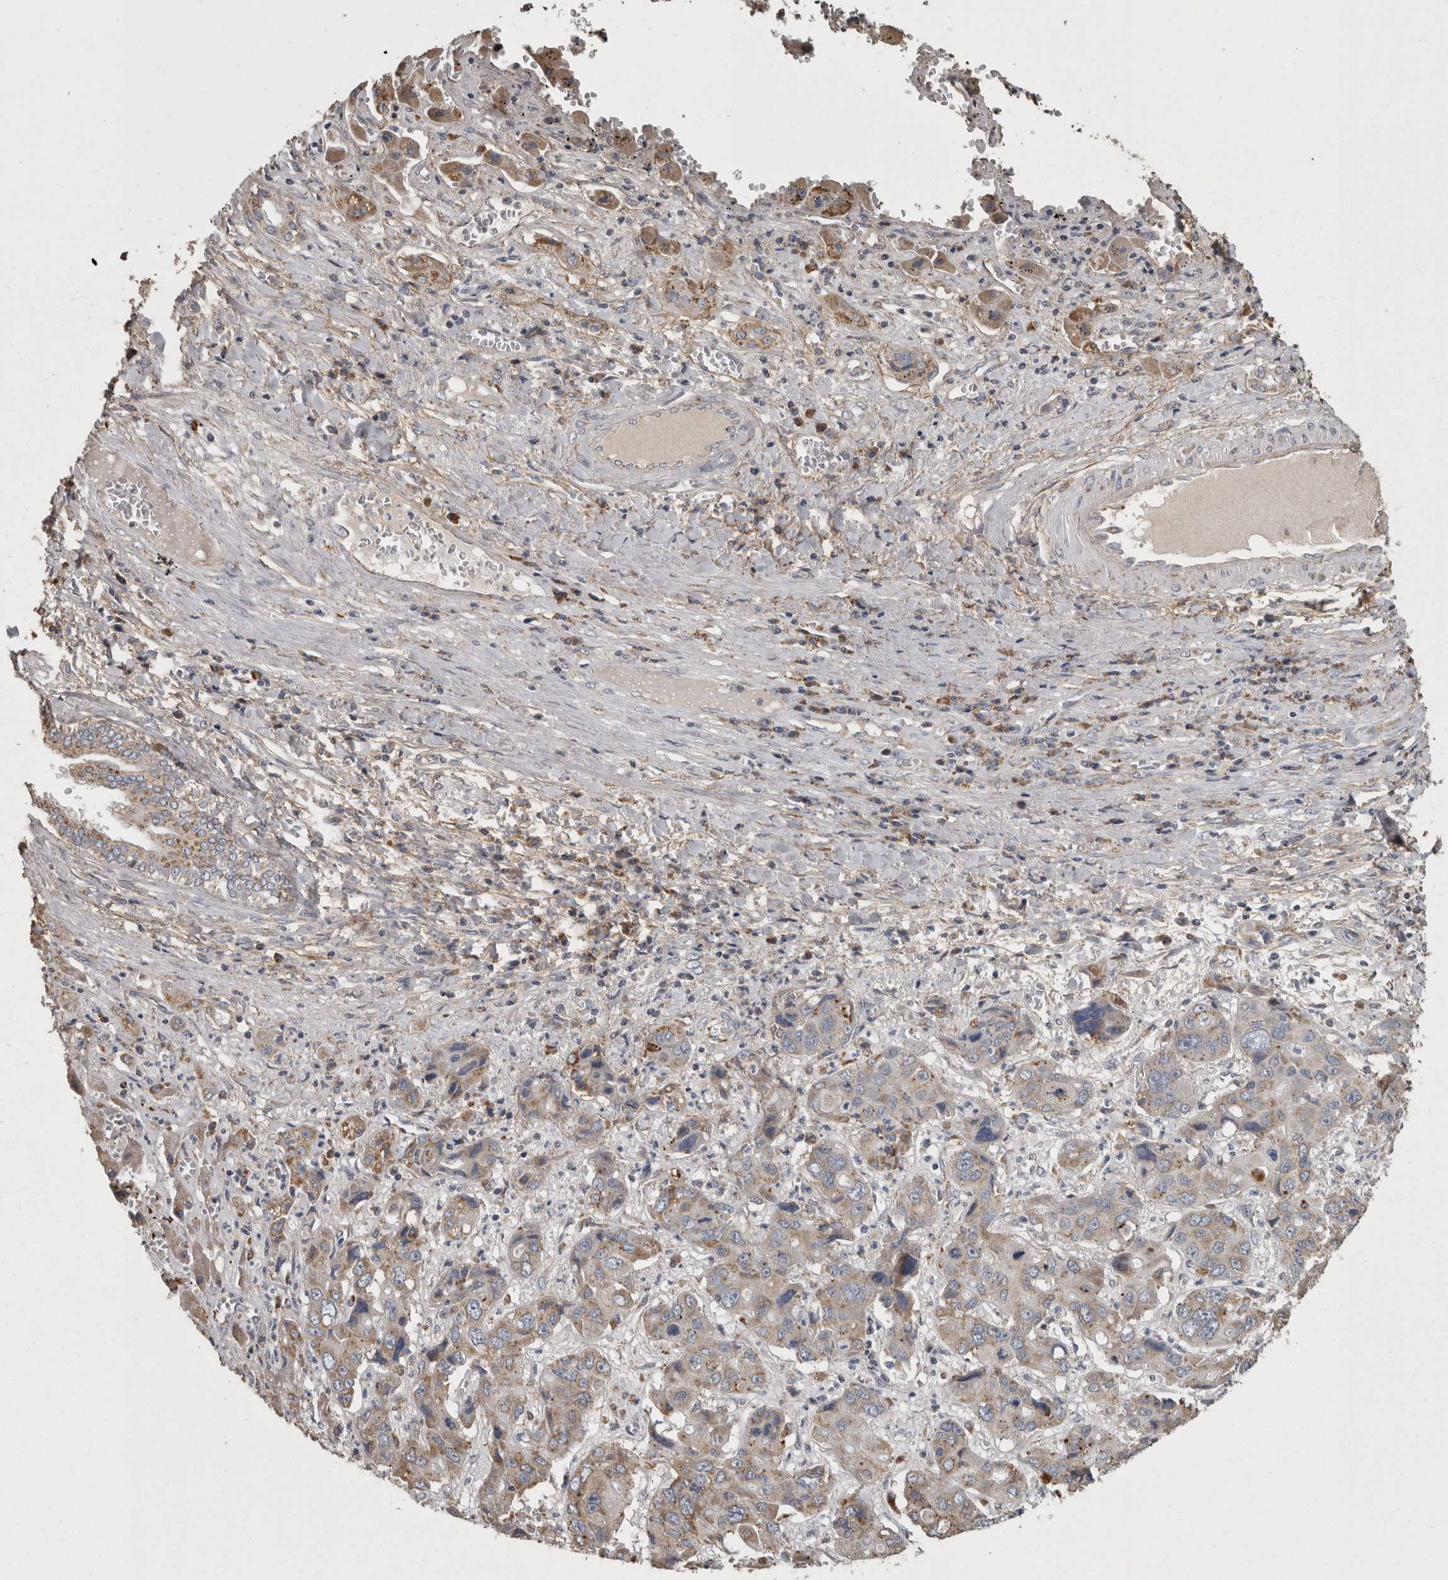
{"staining": {"intensity": "weak", "quantity": "25%-75%", "location": "cytoplasmic/membranous"}, "tissue": "liver cancer", "cell_type": "Tumor cells", "image_type": "cancer", "snomed": [{"axis": "morphology", "description": "Cholangiocarcinoma"}, {"axis": "topography", "description": "Liver"}], "caption": "Protein staining exhibits weak cytoplasmic/membranous positivity in approximately 25%-75% of tumor cells in liver cancer (cholangiocarcinoma).", "gene": "FRK", "patient": {"sex": "male", "age": 67}}